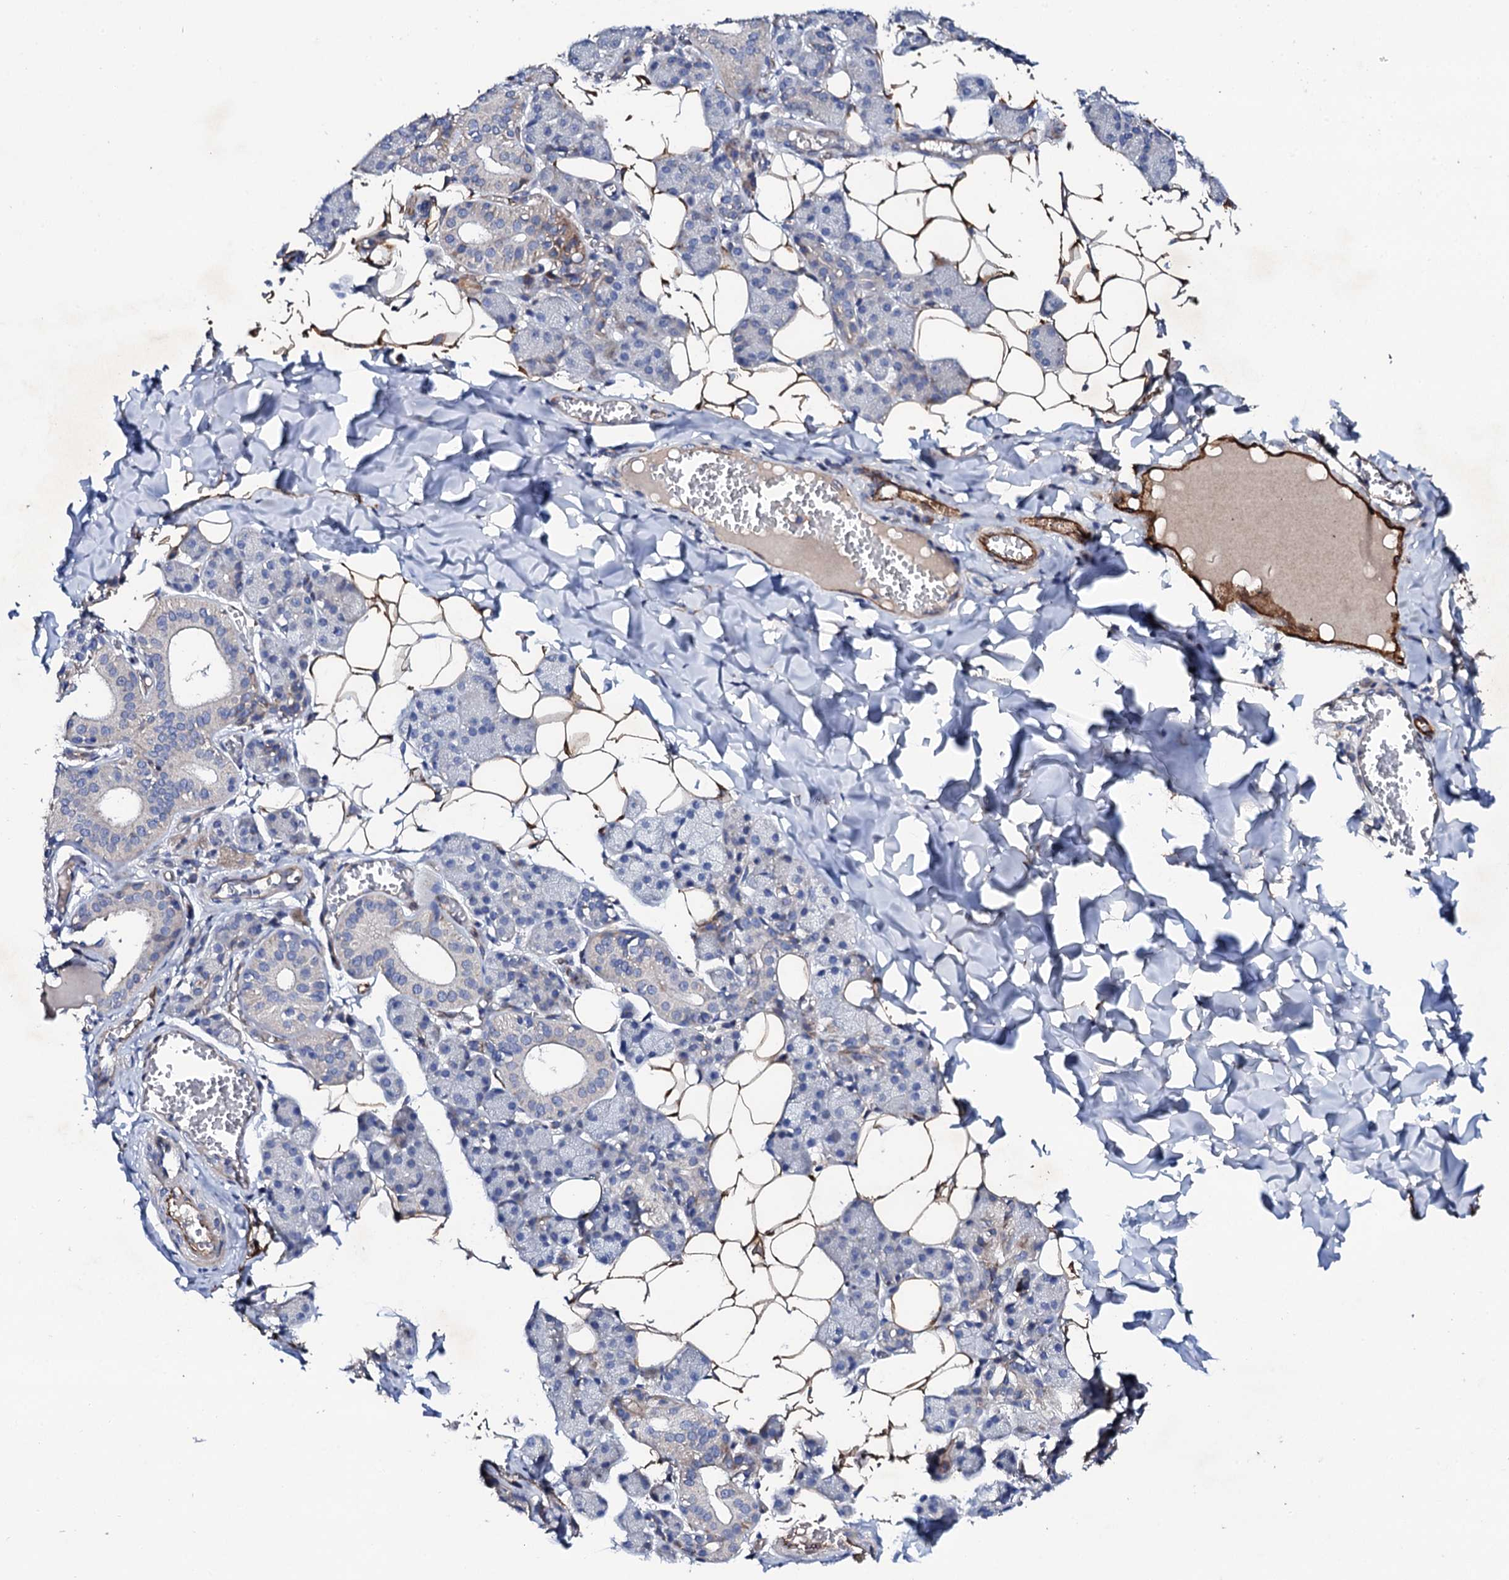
{"staining": {"intensity": "weak", "quantity": "<25%", "location": "cytoplasmic/membranous"}, "tissue": "salivary gland", "cell_type": "Glandular cells", "image_type": "normal", "snomed": [{"axis": "morphology", "description": "Normal tissue, NOS"}, {"axis": "topography", "description": "Salivary gland"}], "caption": "Photomicrograph shows no significant protein positivity in glandular cells of unremarkable salivary gland.", "gene": "DBX1", "patient": {"sex": "female", "age": 33}}